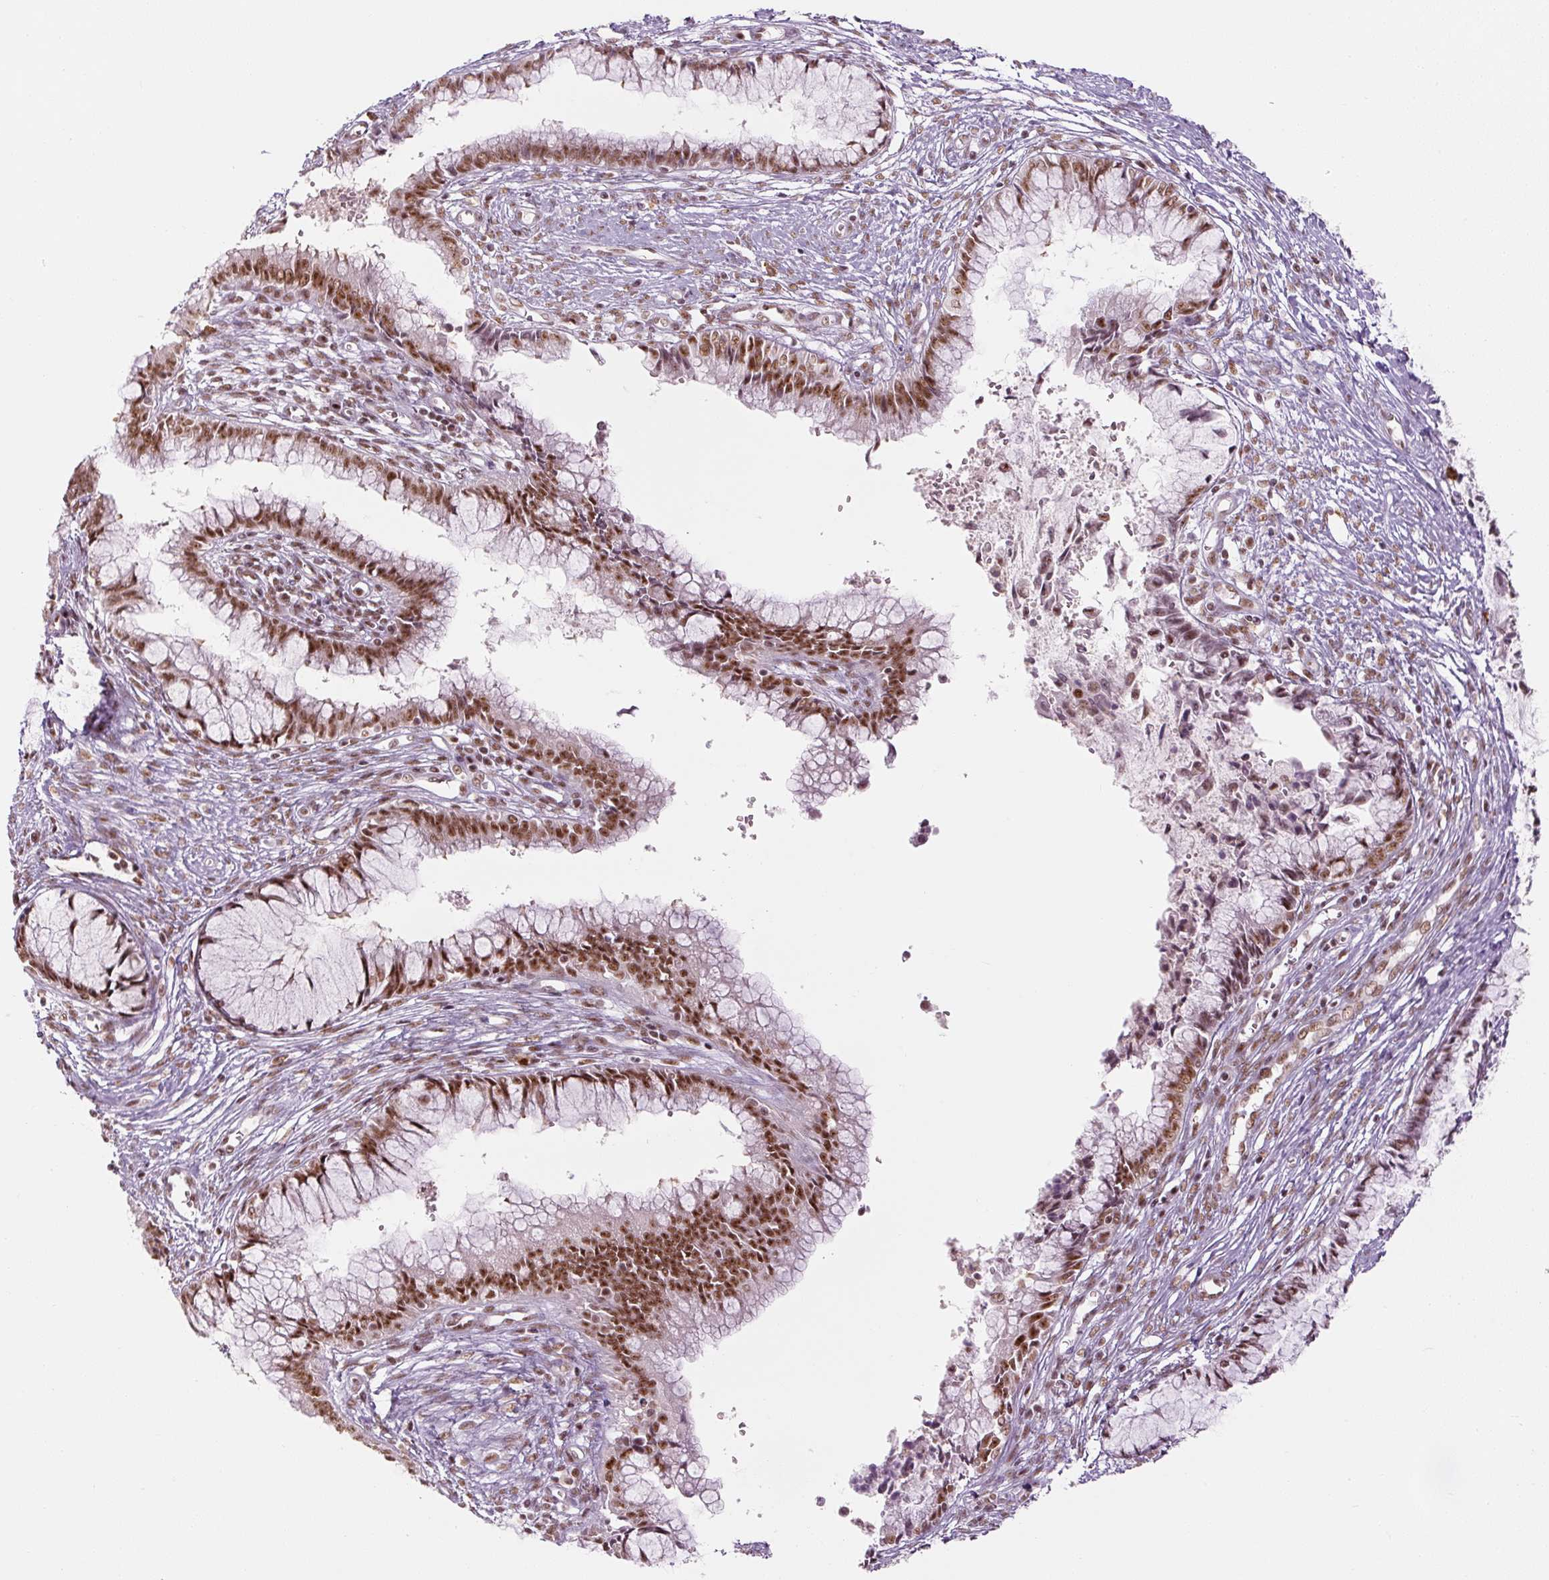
{"staining": {"intensity": "moderate", "quantity": ">75%", "location": "nuclear"}, "tissue": "cervical cancer", "cell_type": "Tumor cells", "image_type": "cancer", "snomed": [{"axis": "morphology", "description": "Adenocarcinoma, NOS"}, {"axis": "topography", "description": "Cervix"}], "caption": "Immunohistochemistry histopathology image of neoplastic tissue: cervical cancer (adenocarcinoma) stained using IHC demonstrates medium levels of moderate protein expression localized specifically in the nuclear of tumor cells, appearing as a nuclear brown color.", "gene": "U2AF2", "patient": {"sex": "female", "age": 44}}